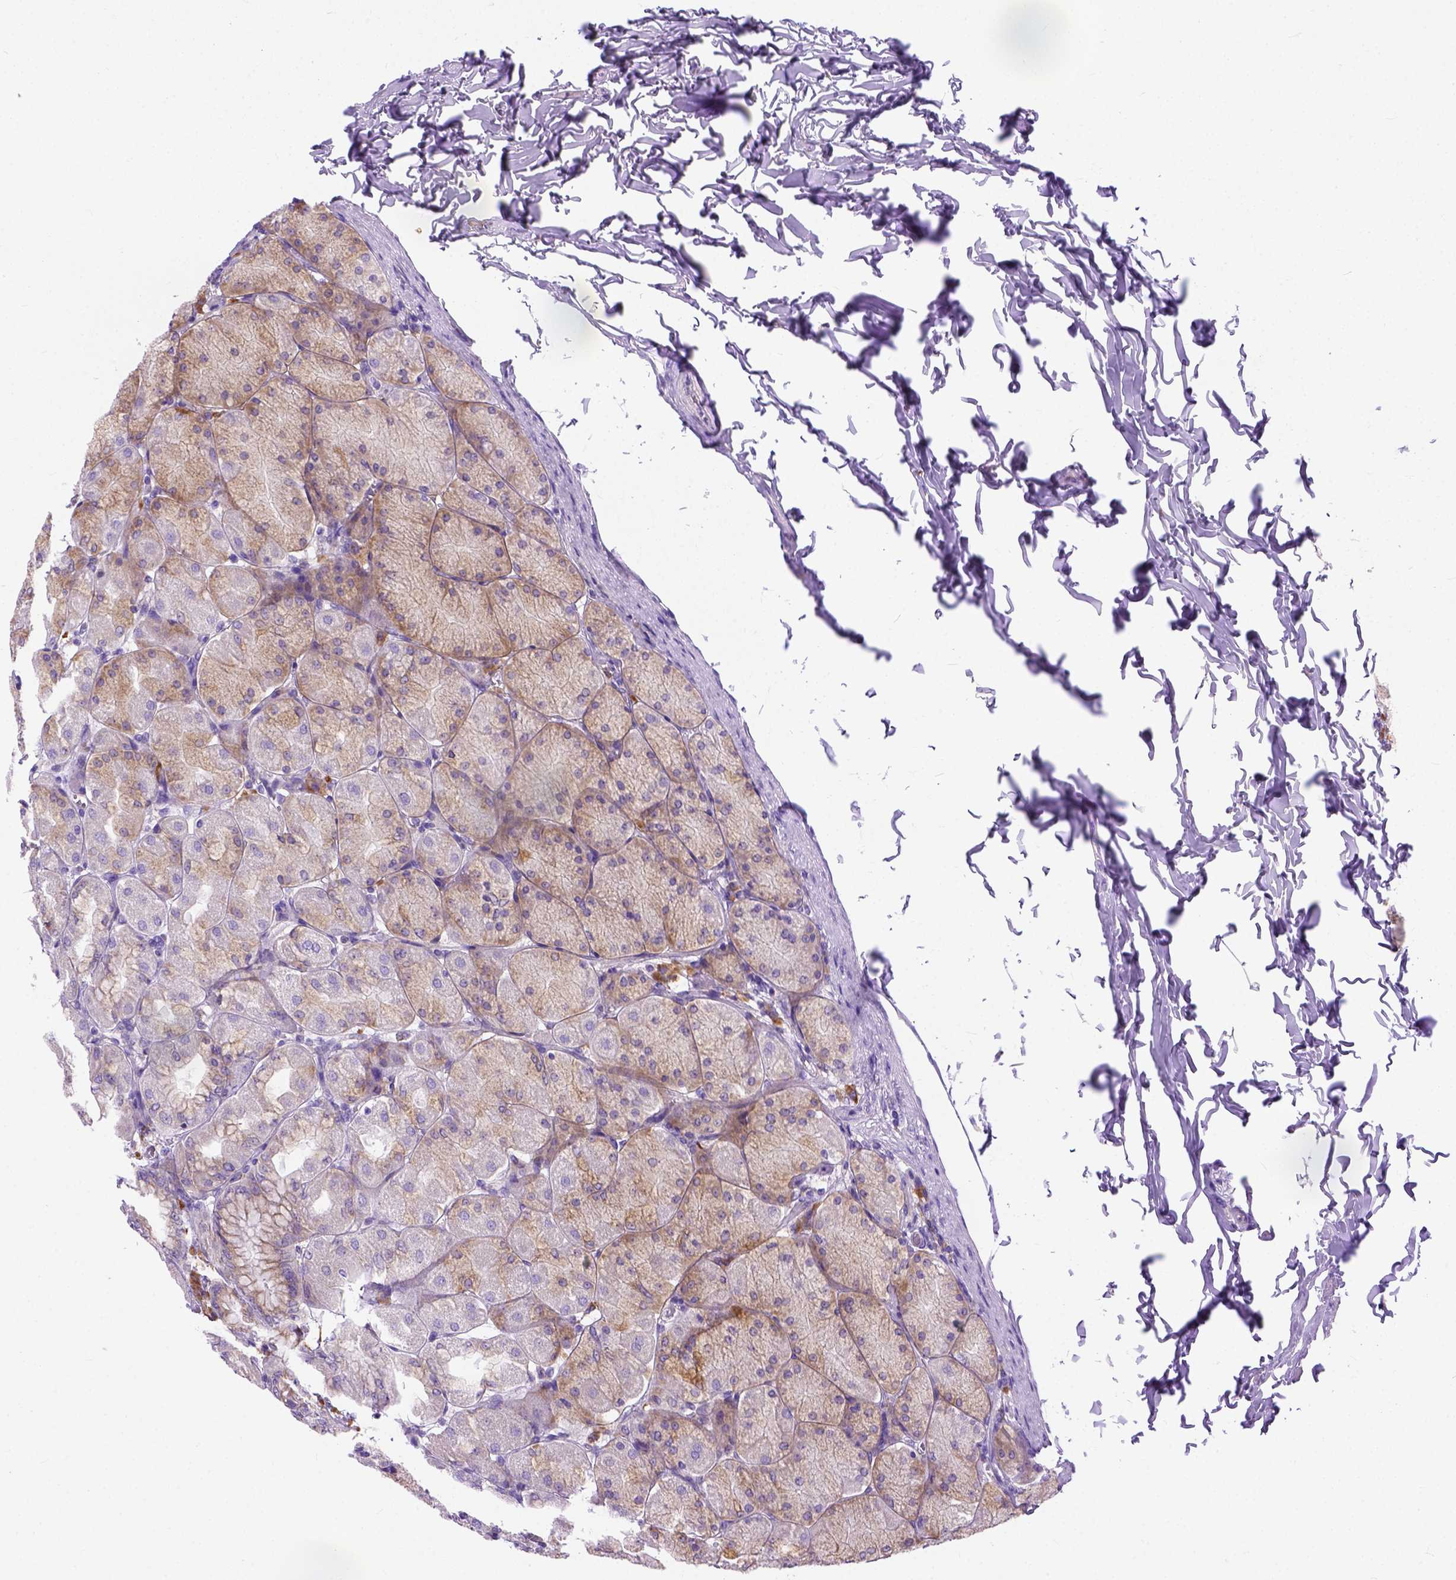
{"staining": {"intensity": "moderate", "quantity": ">75%", "location": "cytoplasmic/membranous"}, "tissue": "stomach", "cell_type": "Glandular cells", "image_type": "normal", "snomed": [{"axis": "morphology", "description": "Normal tissue, NOS"}, {"axis": "topography", "description": "Stomach, upper"}], "caption": "Immunohistochemistry (IHC) micrograph of benign stomach: human stomach stained using IHC reveals medium levels of moderate protein expression localized specifically in the cytoplasmic/membranous of glandular cells, appearing as a cytoplasmic/membranous brown color.", "gene": "PLK4", "patient": {"sex": "female", "age": 56}}